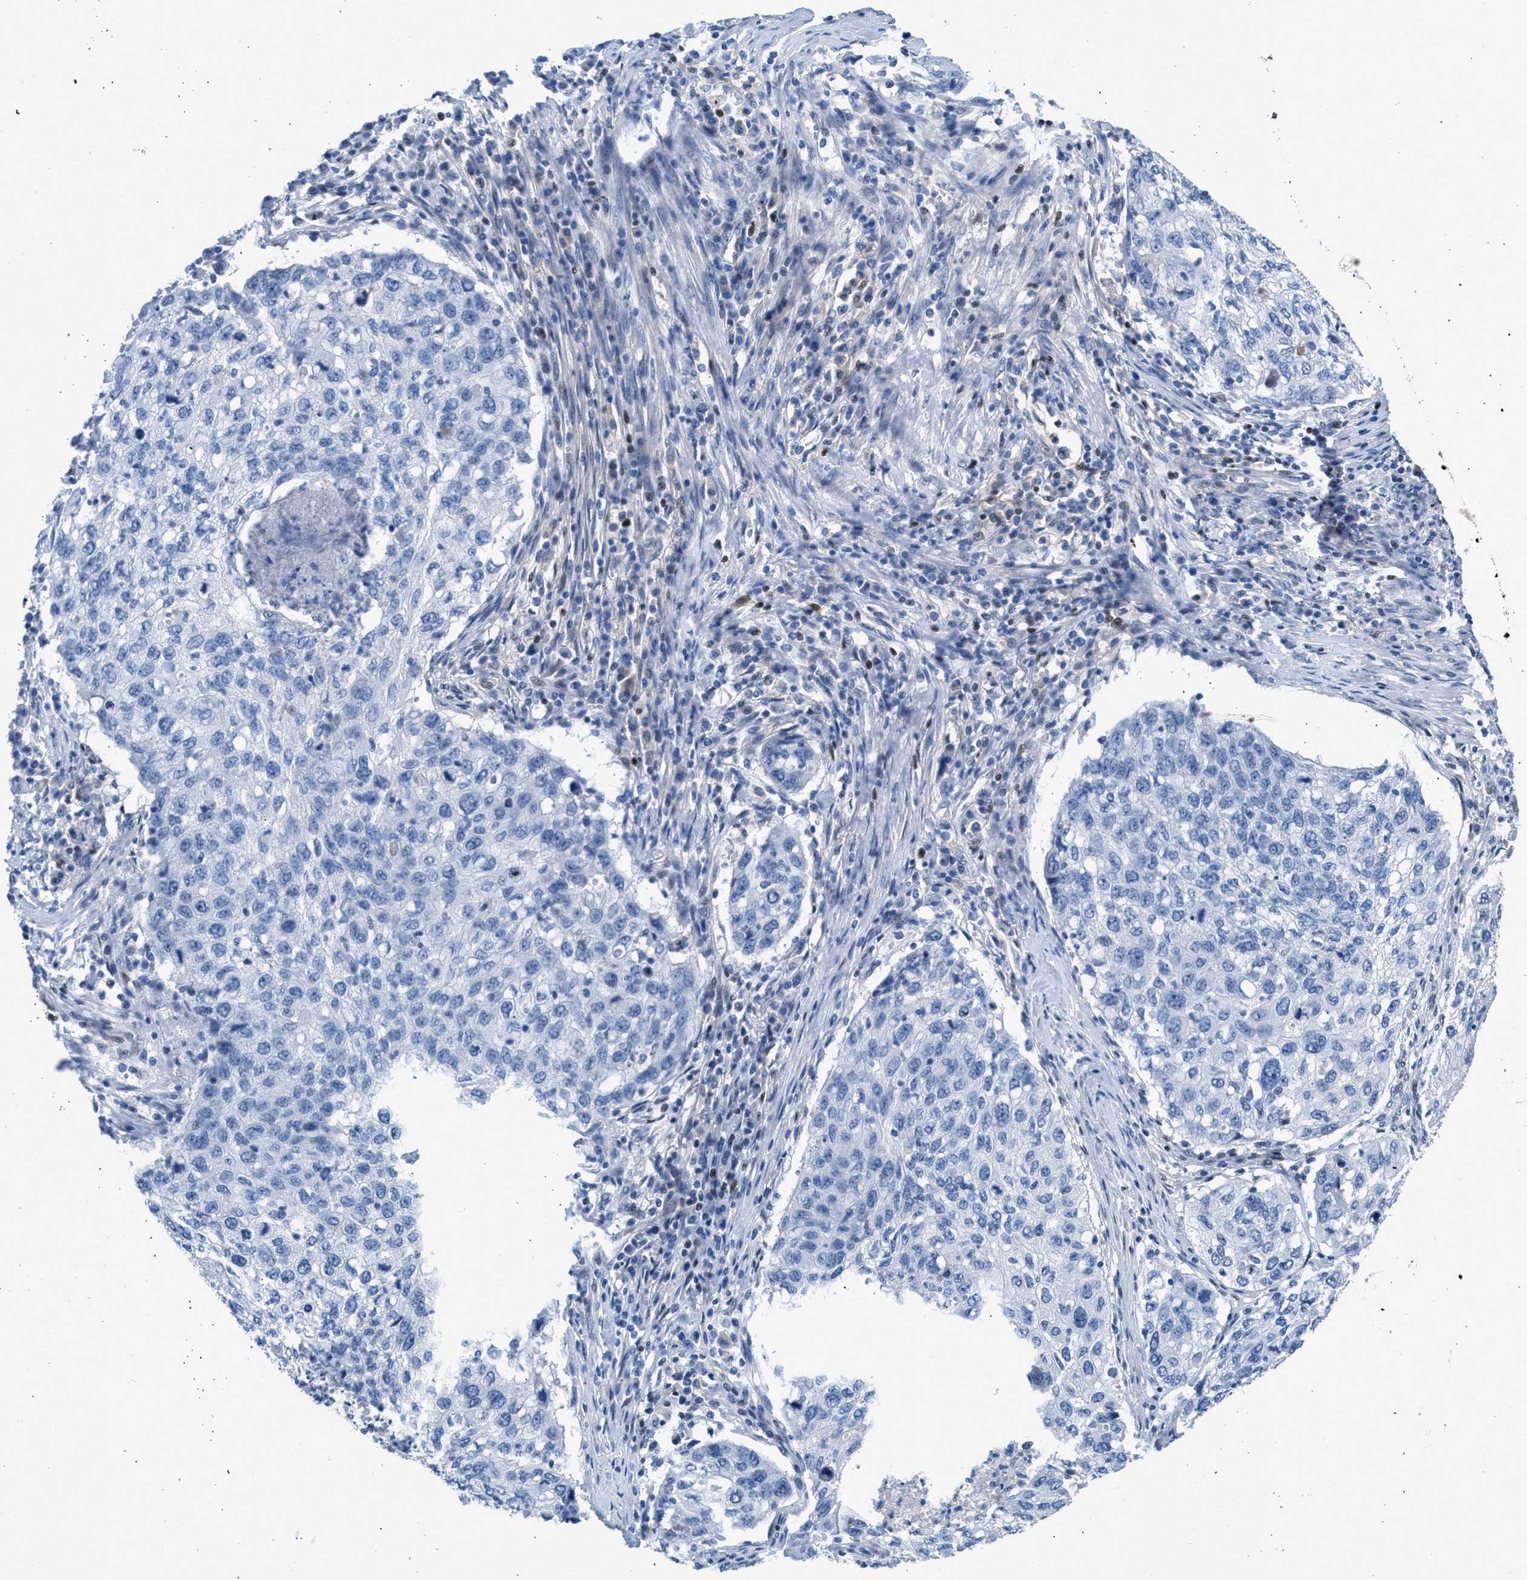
{"staining": {"intensity": "negative", "quantity": "none", "location": "none"}, "tissue": "lung cancer", "cell_type": "Tumor cells", "image_type": "cancer", "snomed": [{"axis": "morphology", "description": "Squamous cell carcinoma, NOS"}, {"axis": "topography", "description": "Lung"}], "caption": "The photomicrograph displays no significant positivity in tumor cells of lung cancer.", "gene": "LEF1", "patient": {"sex": "female", "age": 63}}